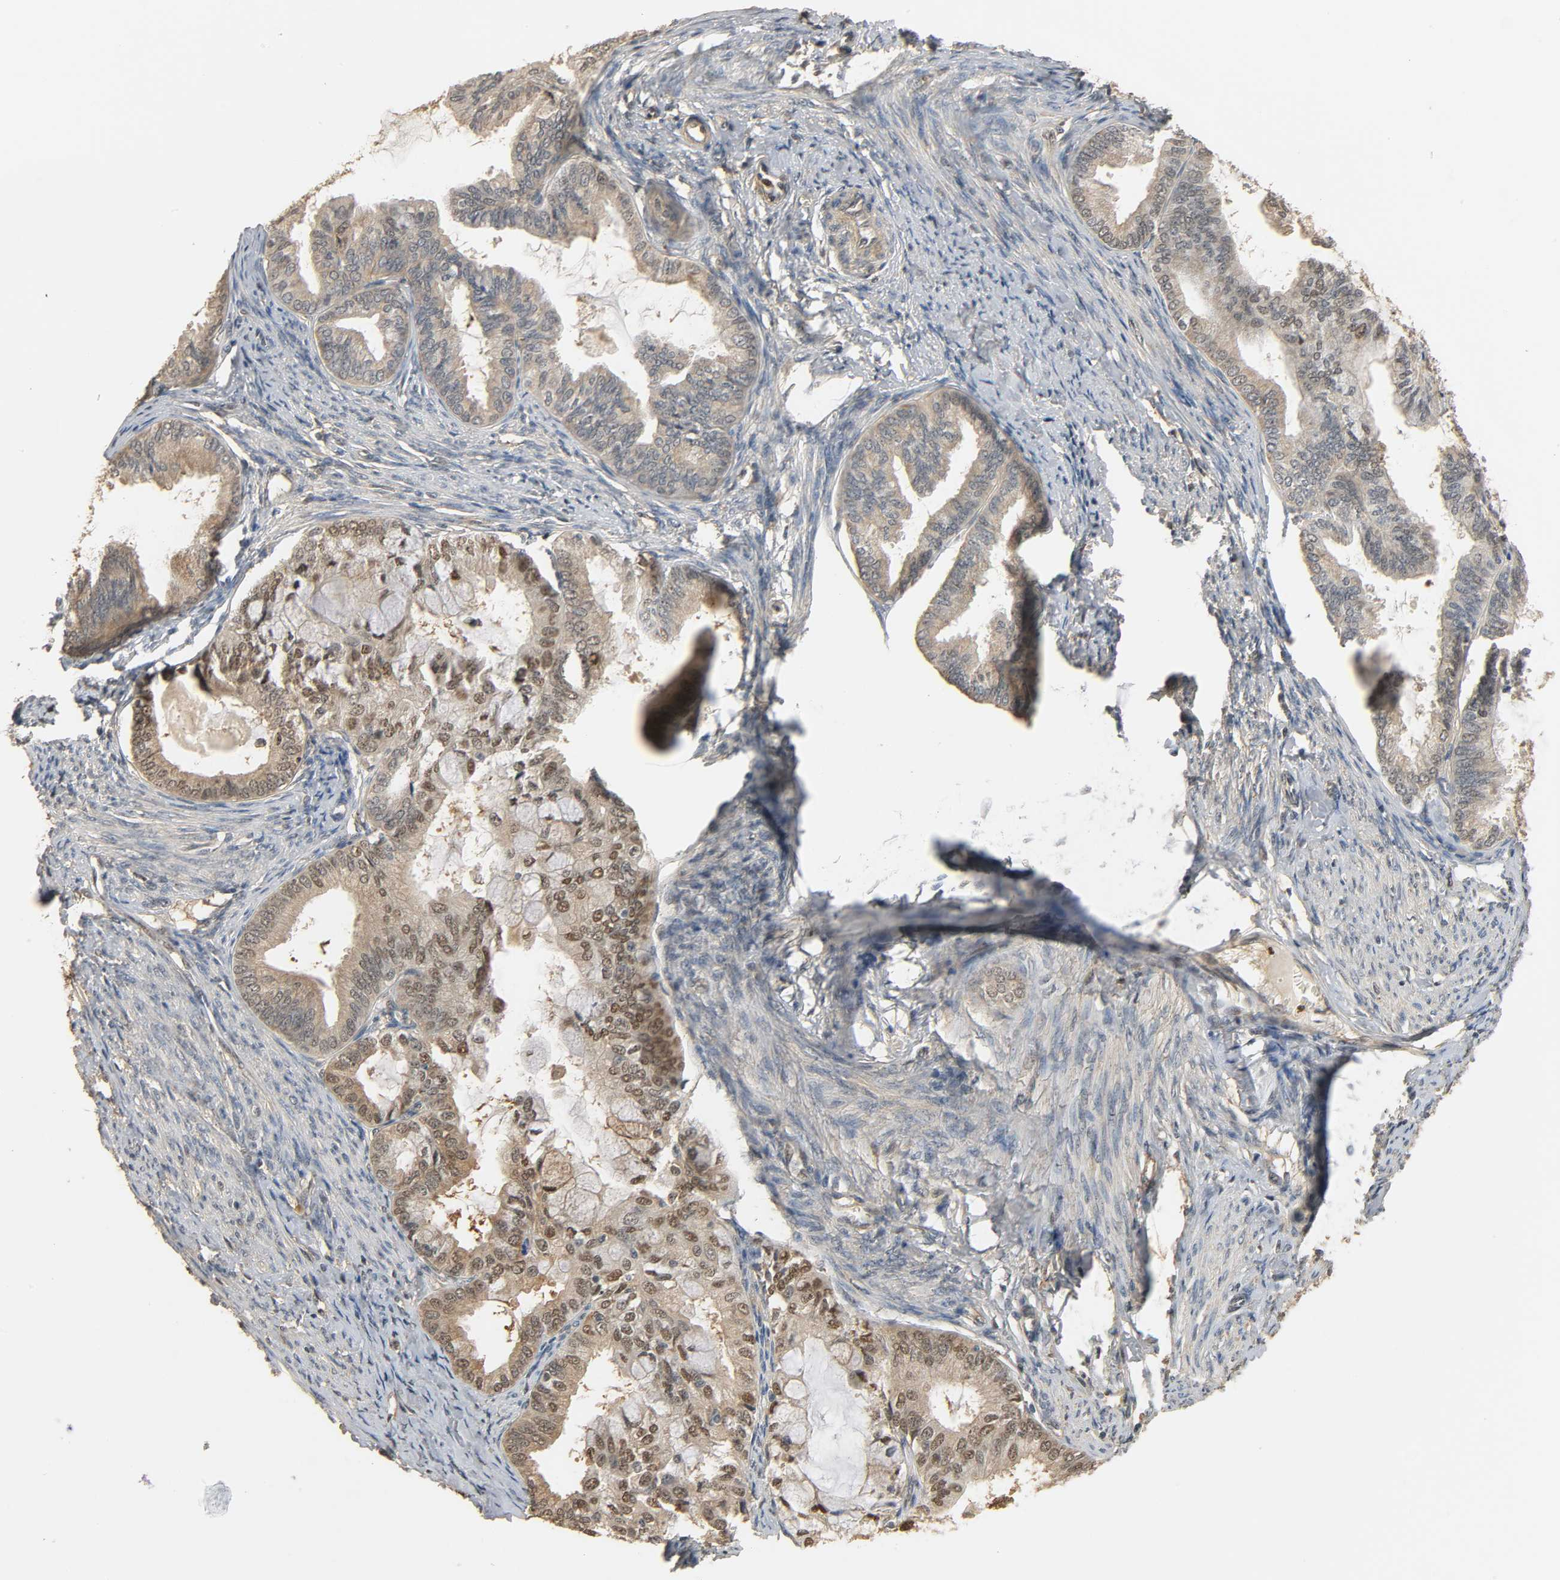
{"staining": {"intensity": "weak", "quantity": ">75%", "location": "cytoplasmic/membranous"}, "tissue": "endometrial cancer", "cell_type": "Tumor cells", "image_type": "cancer", "snomed": [{"axis": "morphology", "description": "Adenocarcinoma, NOS"}, {"axis": "topography", "description": "Endometrium"}], "caption": "Endometrial cancer stained with a brown dye reveals weak cytoplasmic/membranous positive expression in approximately >75% of tumor cells.", "gene": "ZFPM2", "patient": {"sex": "female", "age": 86}}